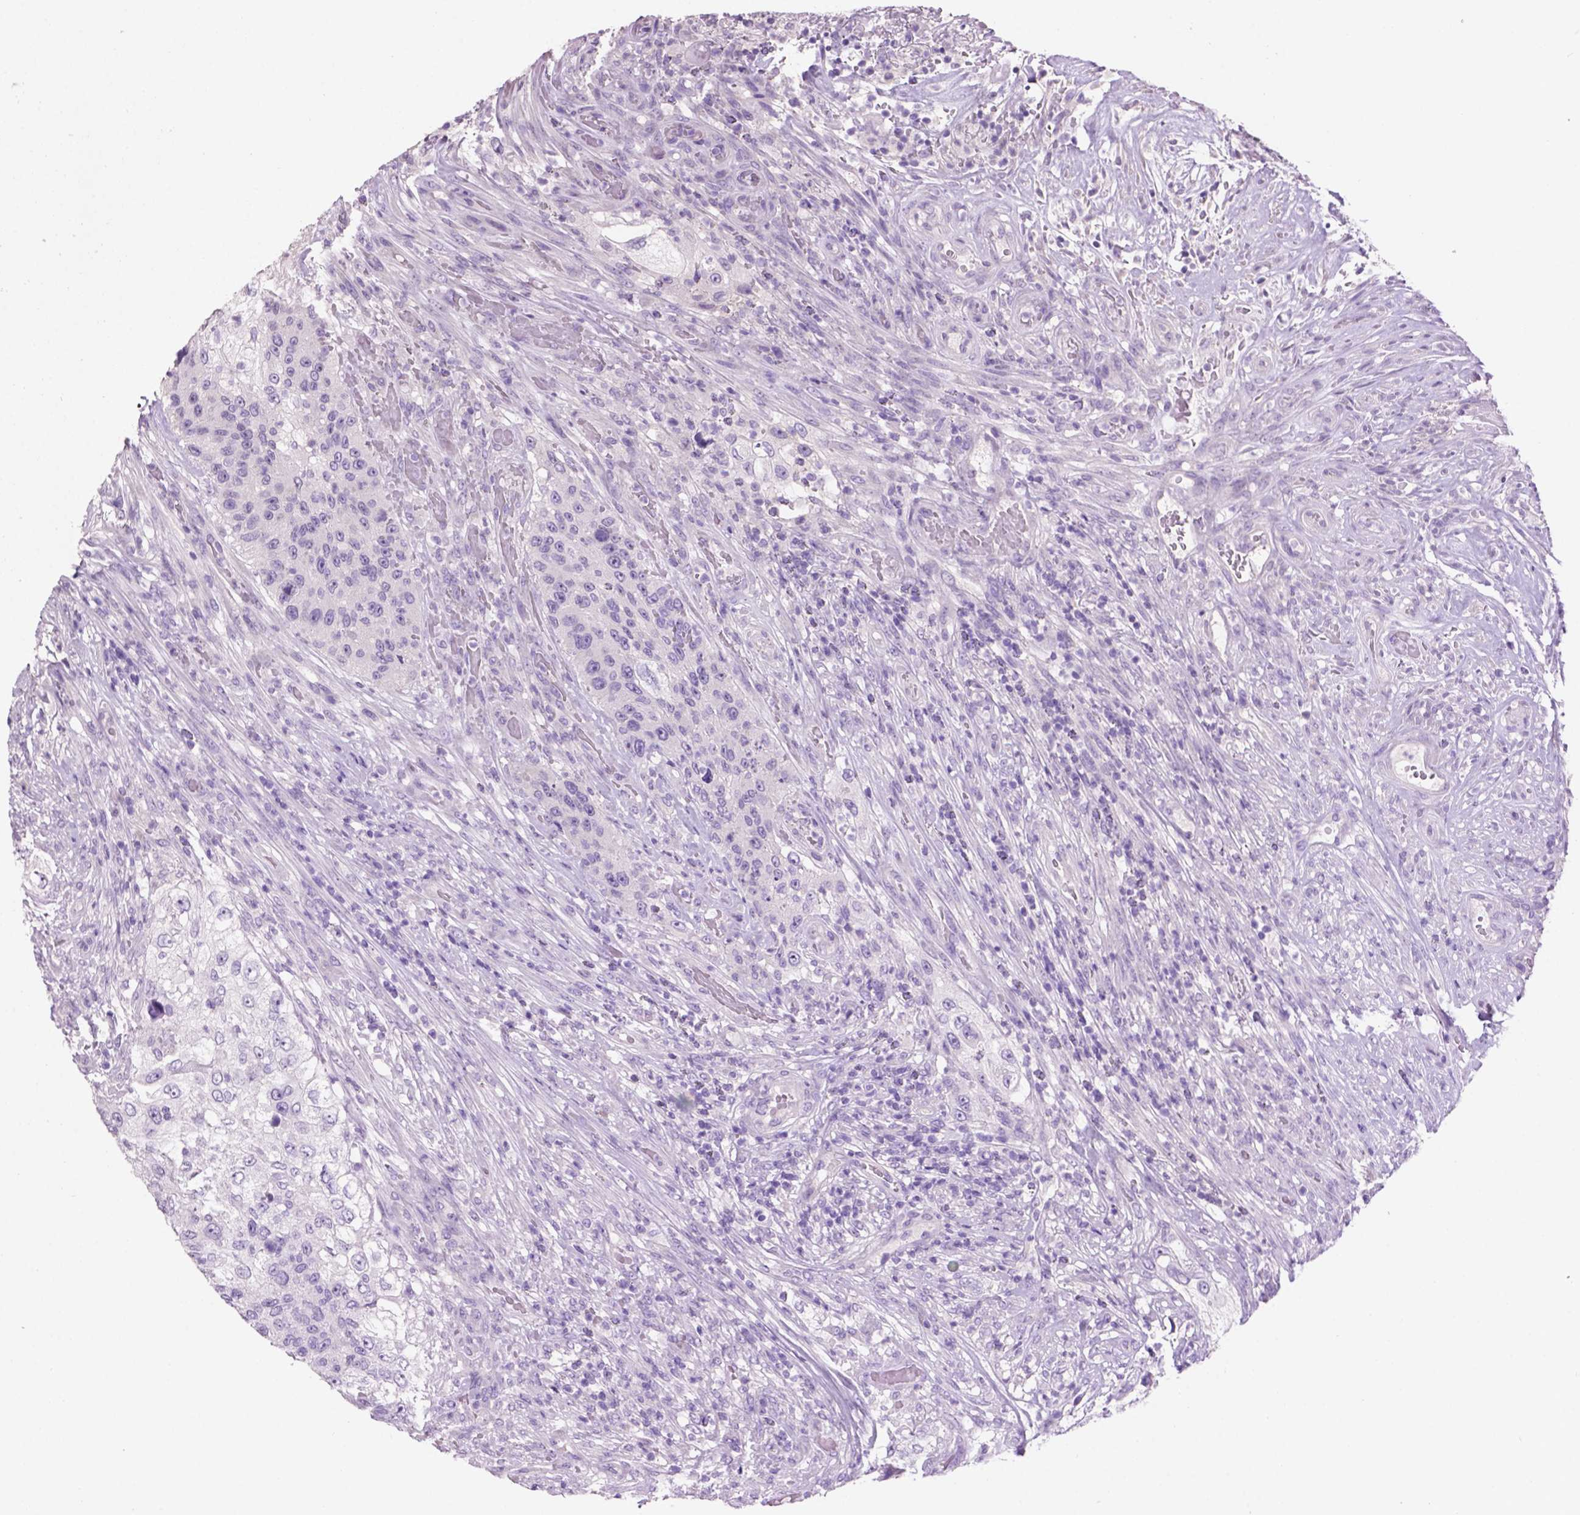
{"staining": {"intensity": "negative", "quantity": "none", "location": "none"}, "tissue": "urothelial cancer", "cell_type": "Tumor cells", "image_type": "cancer", "snomed": [{"axis": "morphology", "description": "Urothelial carcinoma, High grade"}, {"axis": "topography", "description": "Urinary bladder"}], "caption": "Human urothelial carcinoma (high-grade) stained for a protein using immunohistochemistry displays no staining in tumor cells.", "gene": "CRYBA4", "patient": {"sex": "female", "age": 60}}